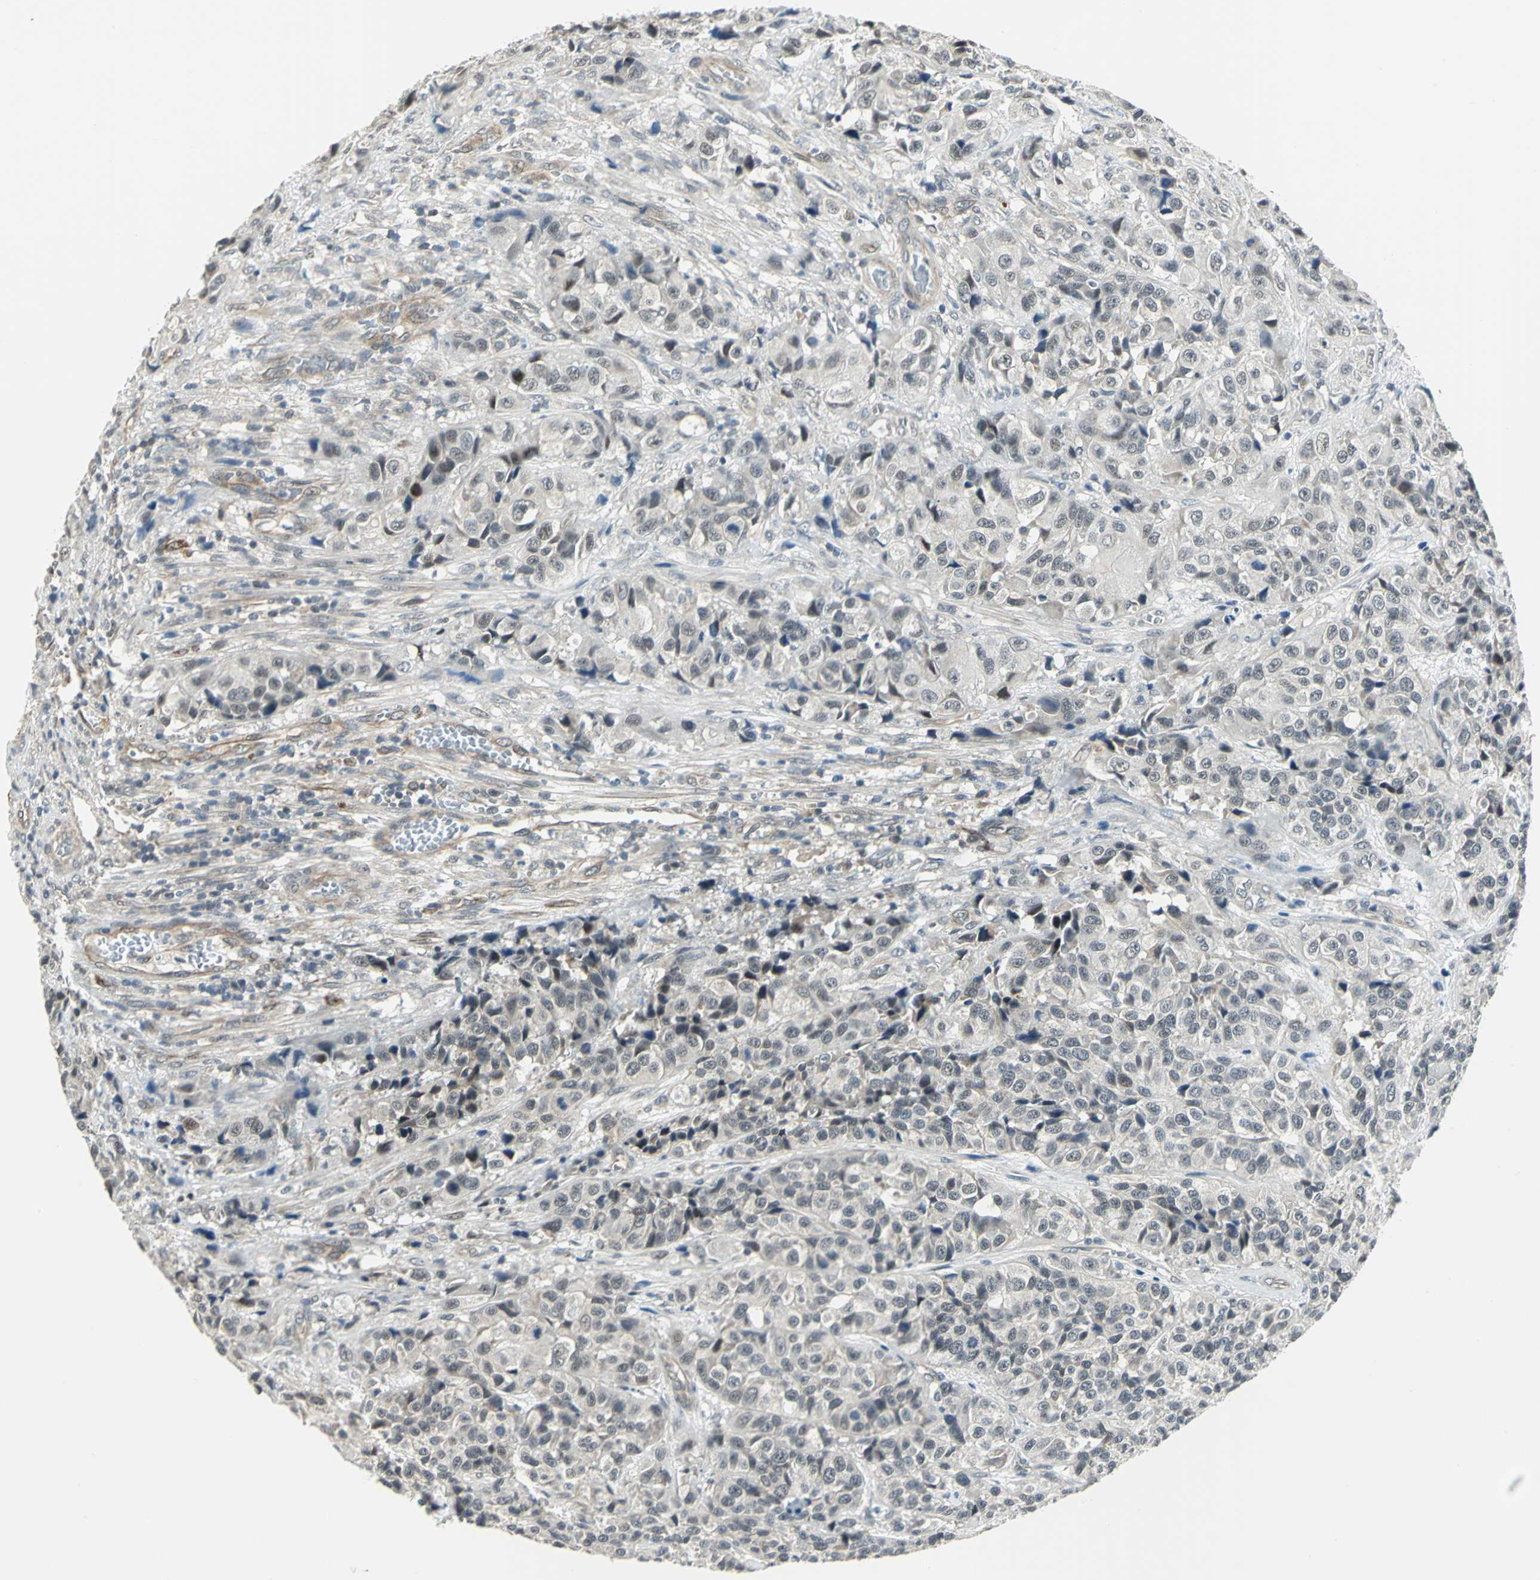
{"staining": {"intensity": "weak", "quantity": "<25%", "location": "cytoplasmic/membranous"}, "tissue": "urothelial cancer", "cell_type": "Tumor cells", "image_type": "cancer", "snomed": [{"axis": "morphology", "description": "Urothelial carcinoma, High grade"}, {"axis": "topography", "description": "Urinary bladder"}], "caption": "High magnification brightfield microscopy of urothelial carcinoma (high-grade) stained with DAB (3,3'-diaminobenzidine) (brown) and counterstained with hematoxylin (blue): tumor cells show no significant expression.", "gene": "PLAGL2", "patient": {"sex": "female", "age": 81}}